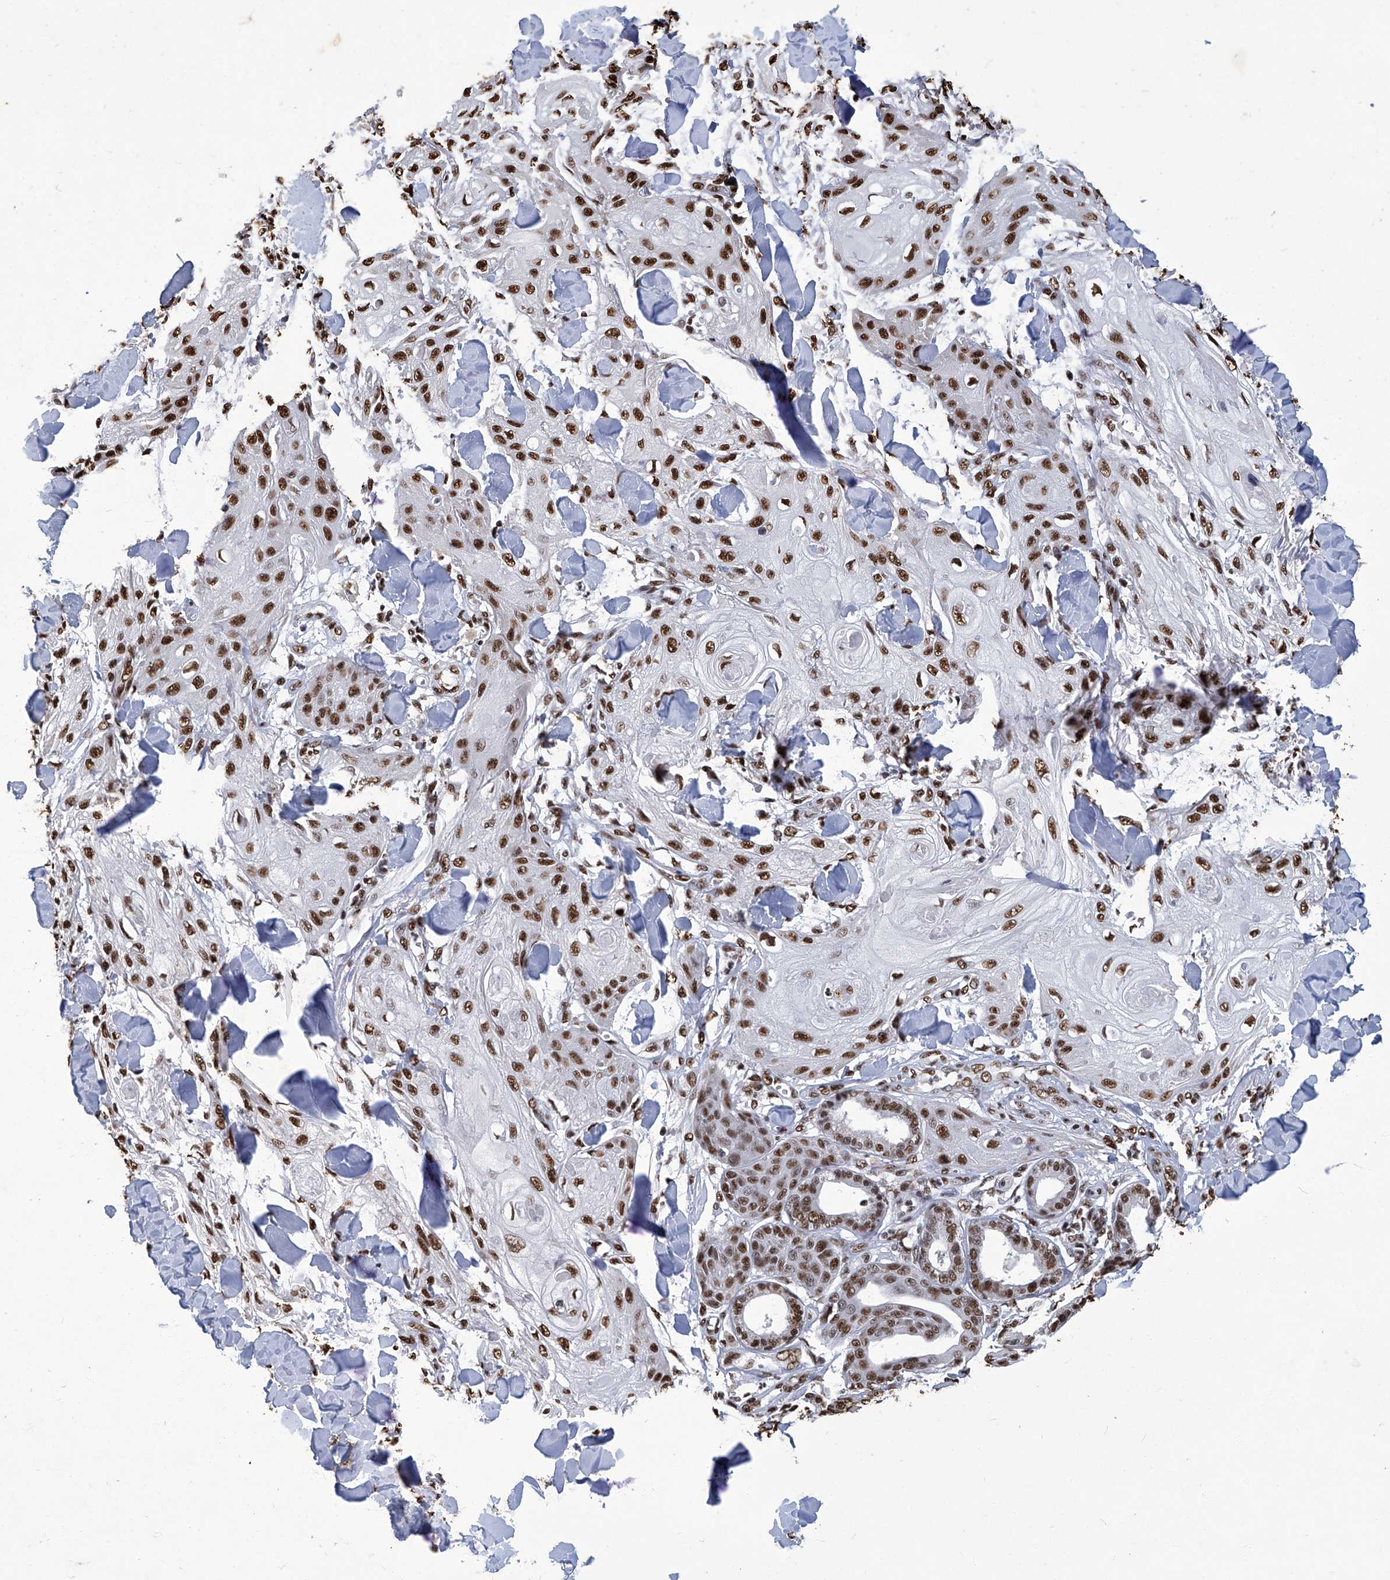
{"staining": {"intensity": "strong", "quantity": ">75%", "location": "nuclear"}, "tissue": "skin cancer", "cell_type": "Tumor cells", "image_type": "cancer", "snomed": [{"axis": "morphology", "description": "Squamous cell carcinoma, NOS"}, {"axis": "topography", "description": "Skin"}], "caption": "Protein staining of skin cancer (squamous cell carcinoma) tissue demonstrates strong nuclear expression in approximately >75% of tumor cells.", "gene": "HBP1", "patient": {"sex": "male", "age": 74}}